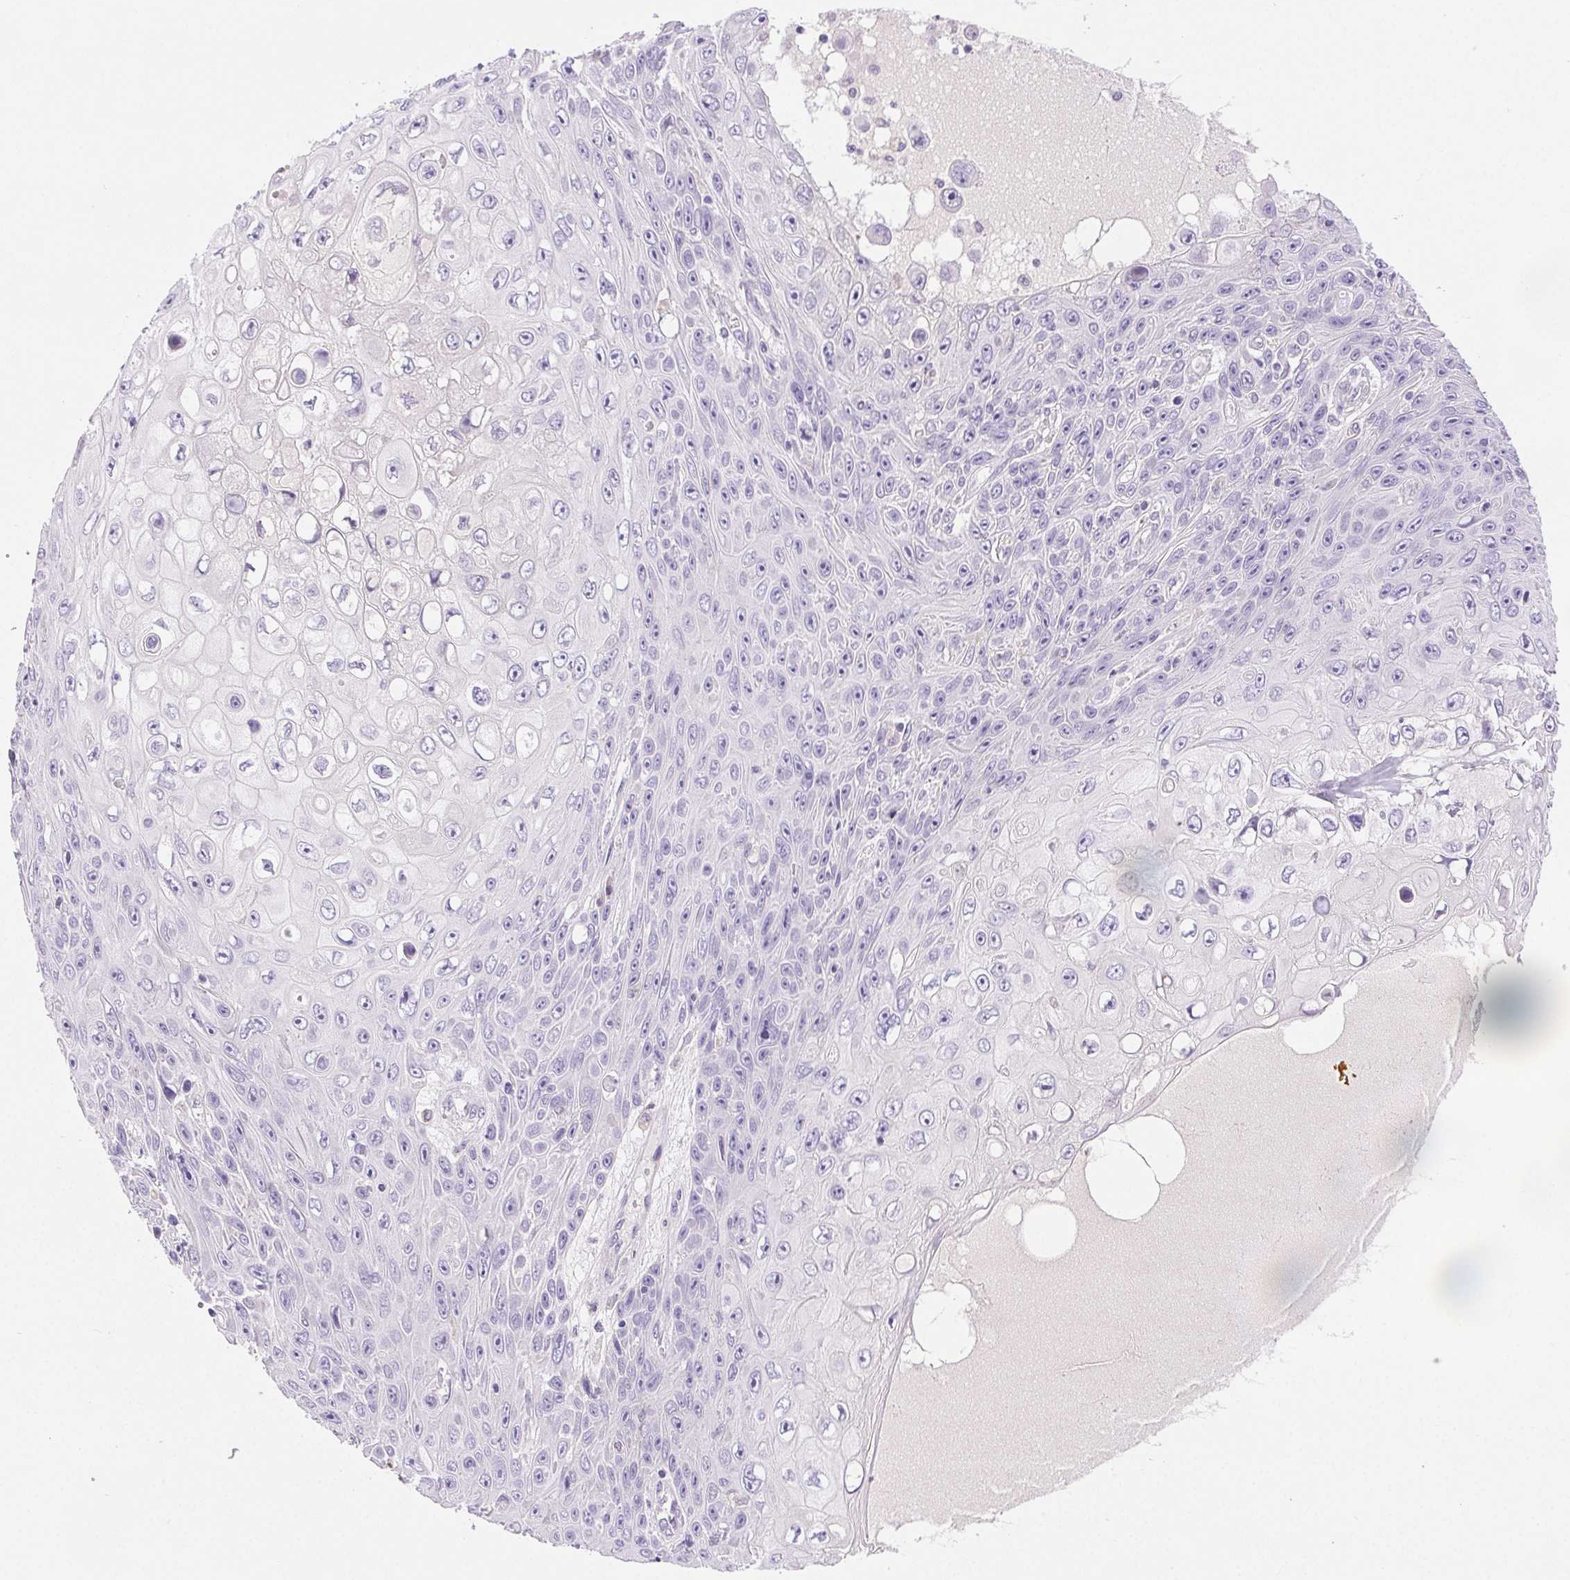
{"staining": {"intensity": "negative", "quantity": "none", "location": "none"}, "tissue": "skin cancer", "cell_type": "Tumor cells", "image_type": "cancer", "snomed": [{"axis": "morphology", "description": "Squamous cell carcinoma, NOS"}, {"axis": "topography", "description": "Skin"}], "caption": "IHC of squamous cell carcinoma (skin) exhibits no positivity in tumor cells.", "gene": "ARHGAP11B", "patient": {"sex": "male", "age": 82}}